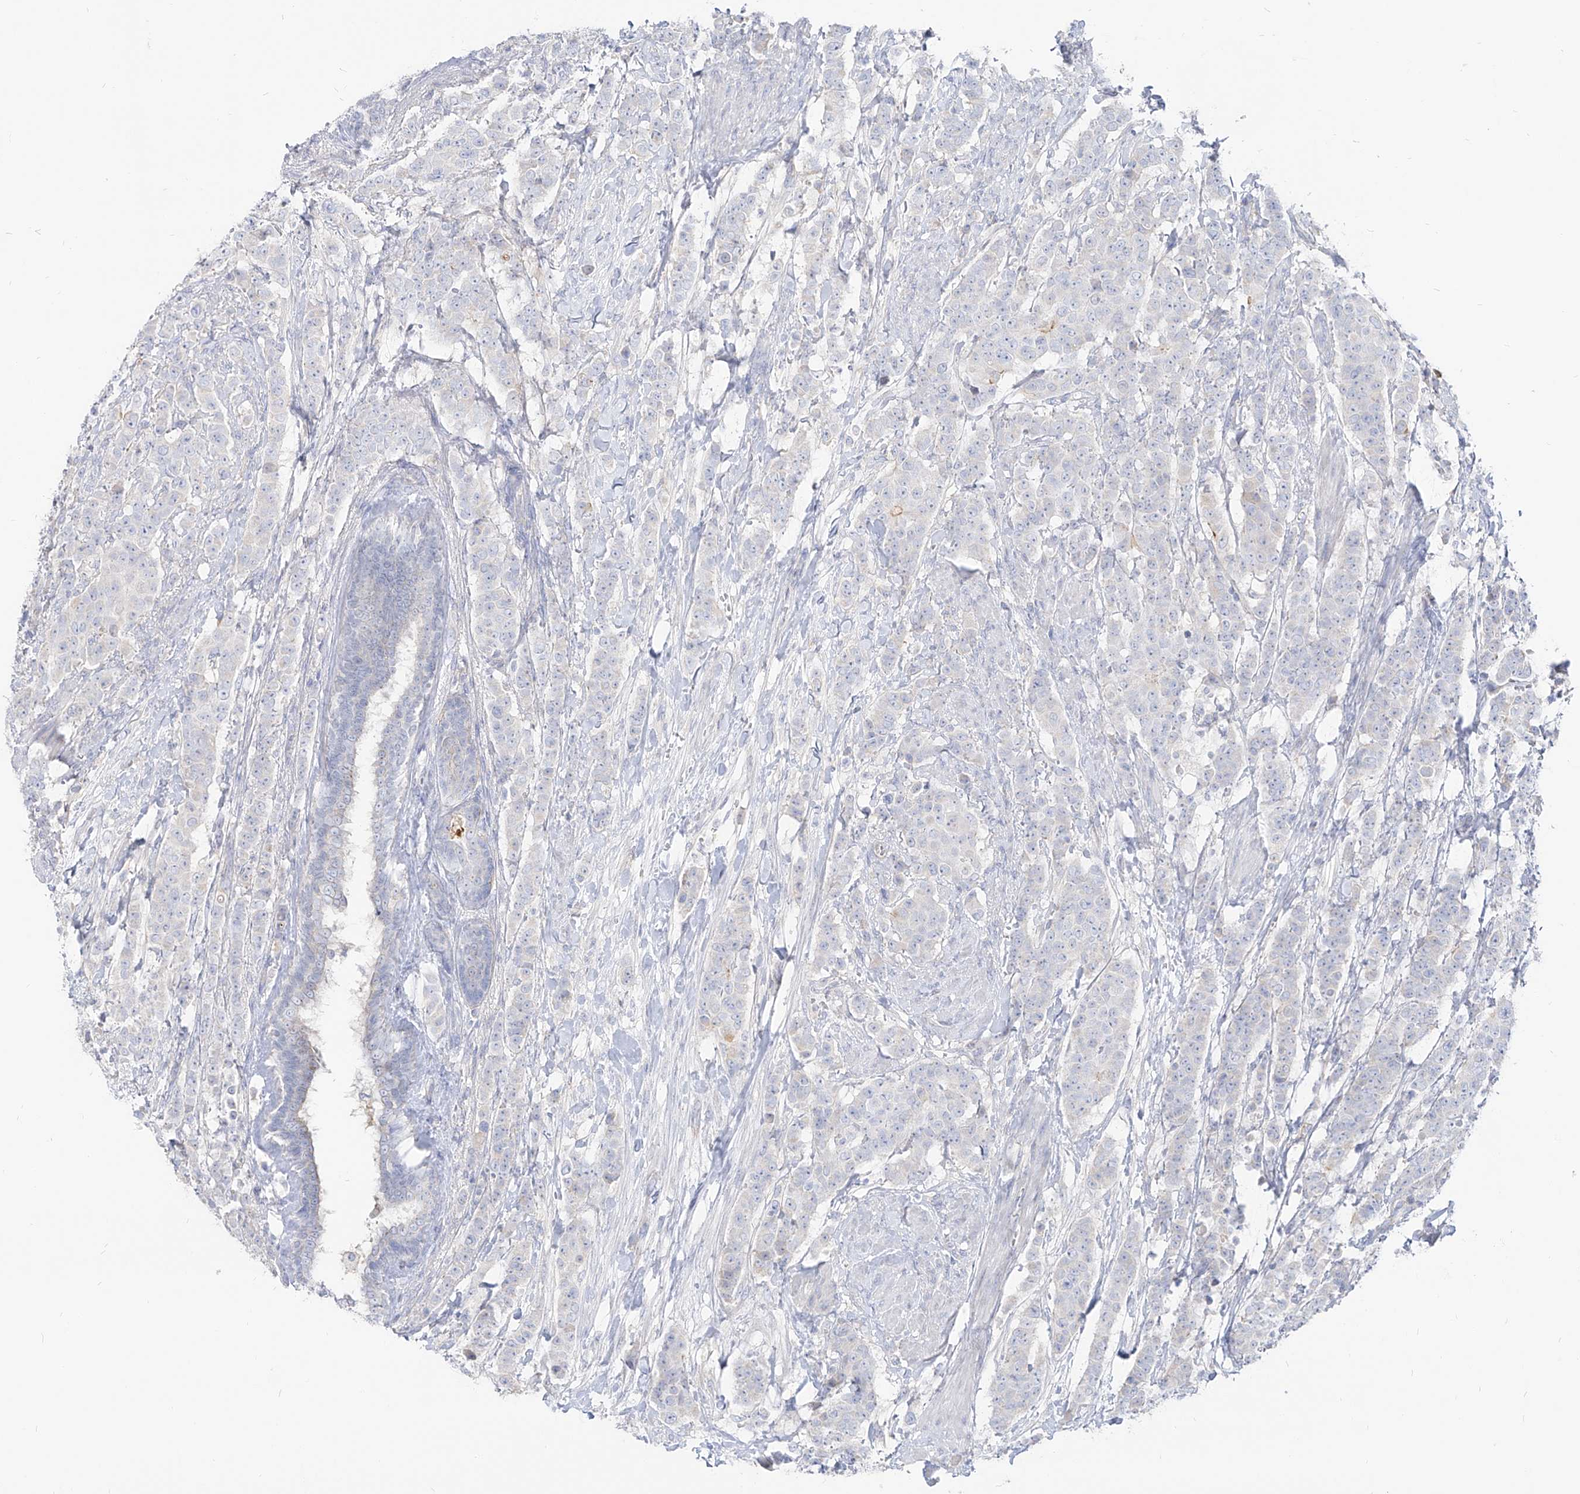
{"staining": {"intensity": "negative", "quantity": "none", "location": "none"}, "tissue": "breast cancer", "cell_type": "Tumor cells", "image_type": "cancer", "snomed": [{"axis": "morphology", "description": "Duct carcinoma"}, {"axis": "topography", "description": "Breast"}], "caption": "IHC micrograph of human breast cancer (intraductal carcinoma) stained for a protein (brown), which exhibits no expression in tumor cells.", "gene": "RBFOX3", "patient": {"sex": "female", "age": 40}}